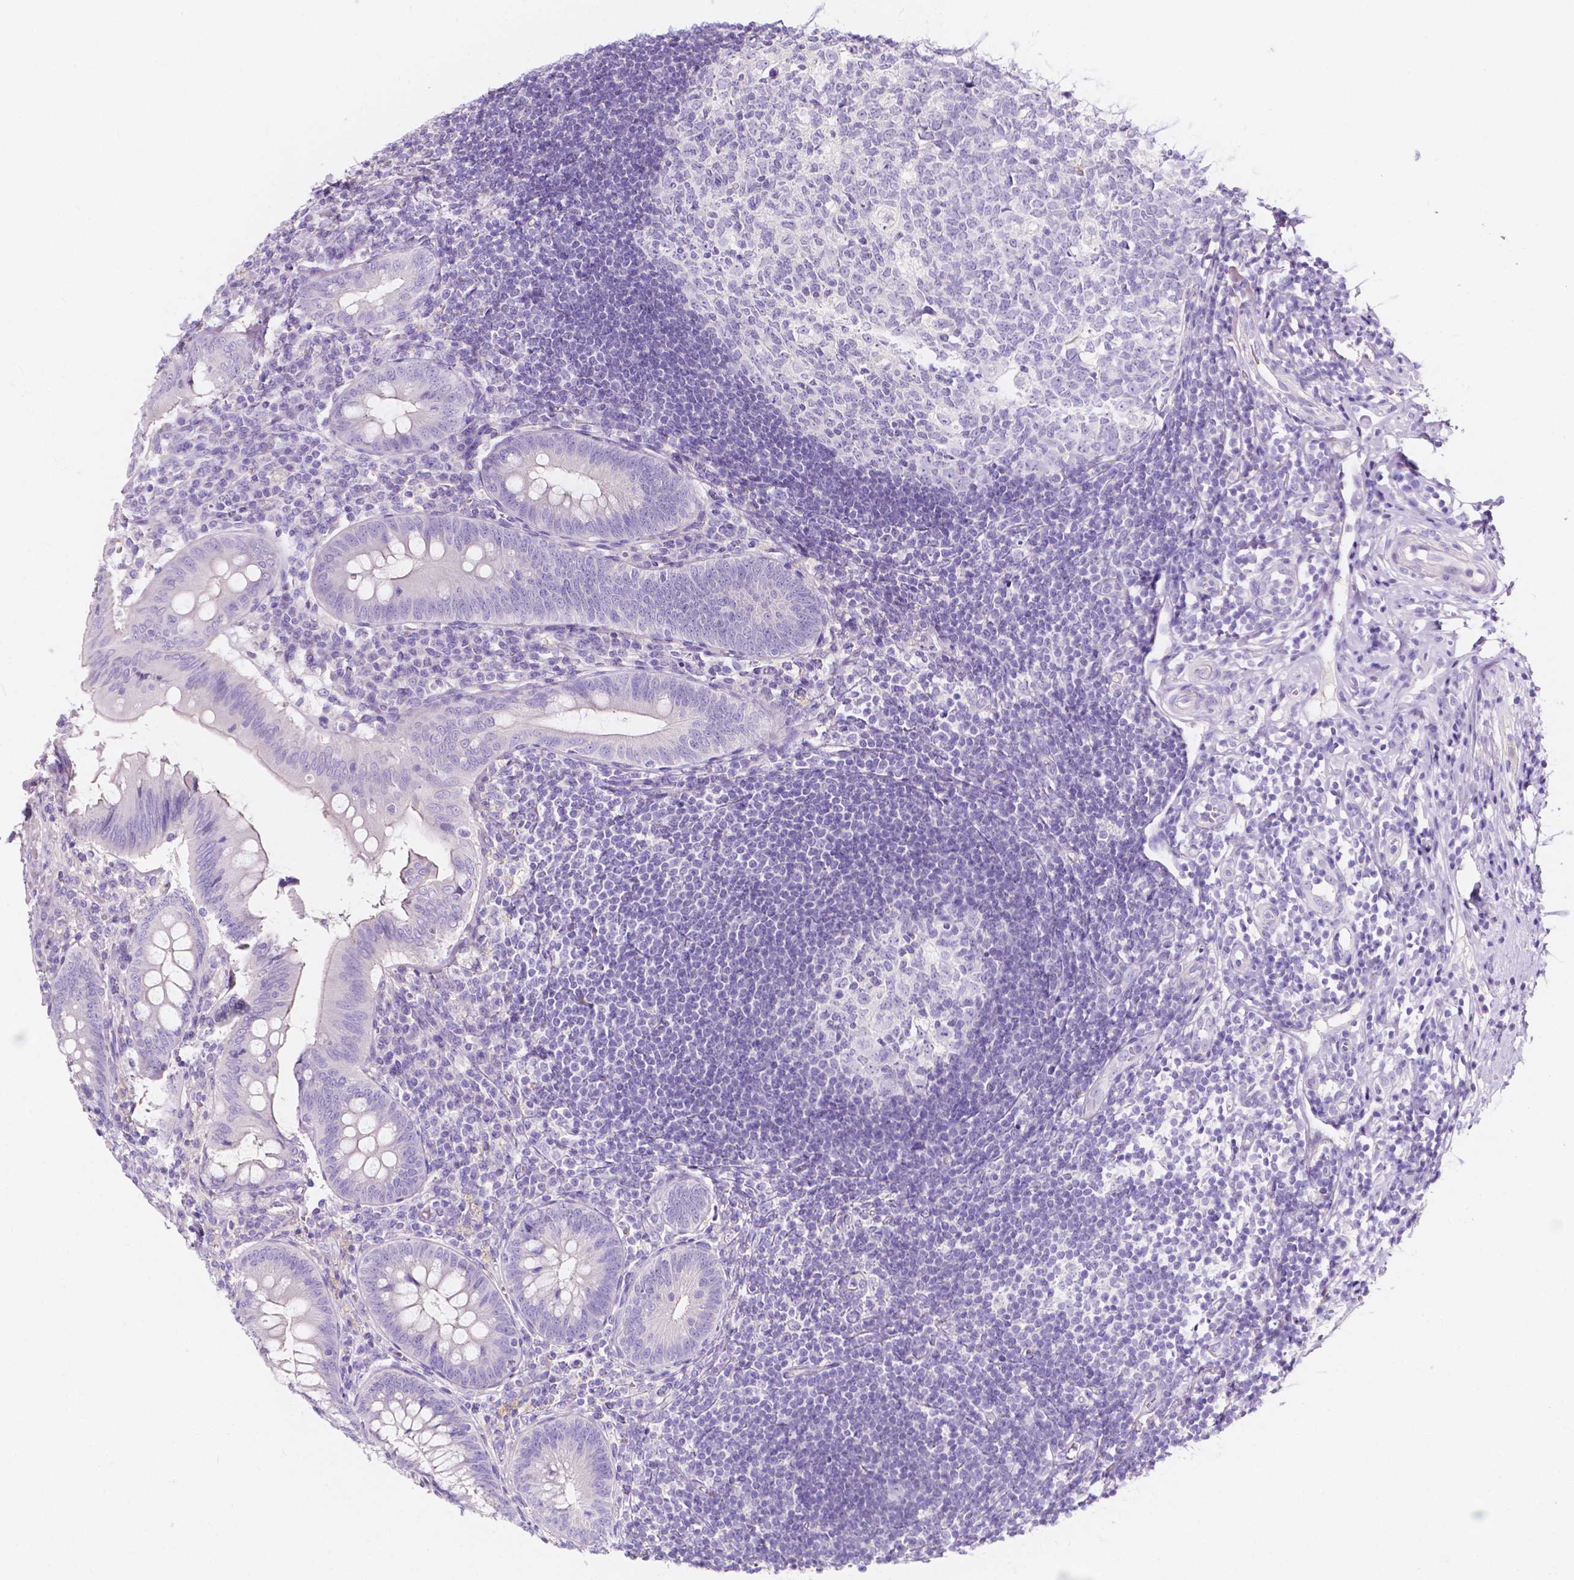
{"staining": {"intensity": "negative", "quantity": "none", "location": "none"}, "tissue": "appendix", "cell_type": "Glandular cells", "image_type": "normal", "snomed": [{"axis": "morphology", "description": "Normal tissue, NOS"}, {"axis": "morphology", "description": "Inflammation, NOS"}, {"axis": "topography", "description": "Appendix"}], "caption": "Immunohistochemistry micrograph of benign appendix: human appendix stained with DAB (3,3'-diaminobenzidine) demonstrates no significant protein positivity in glandular cells.", "gene": "CLSTN2", "patient": {"sex": "male", "age": 16}}